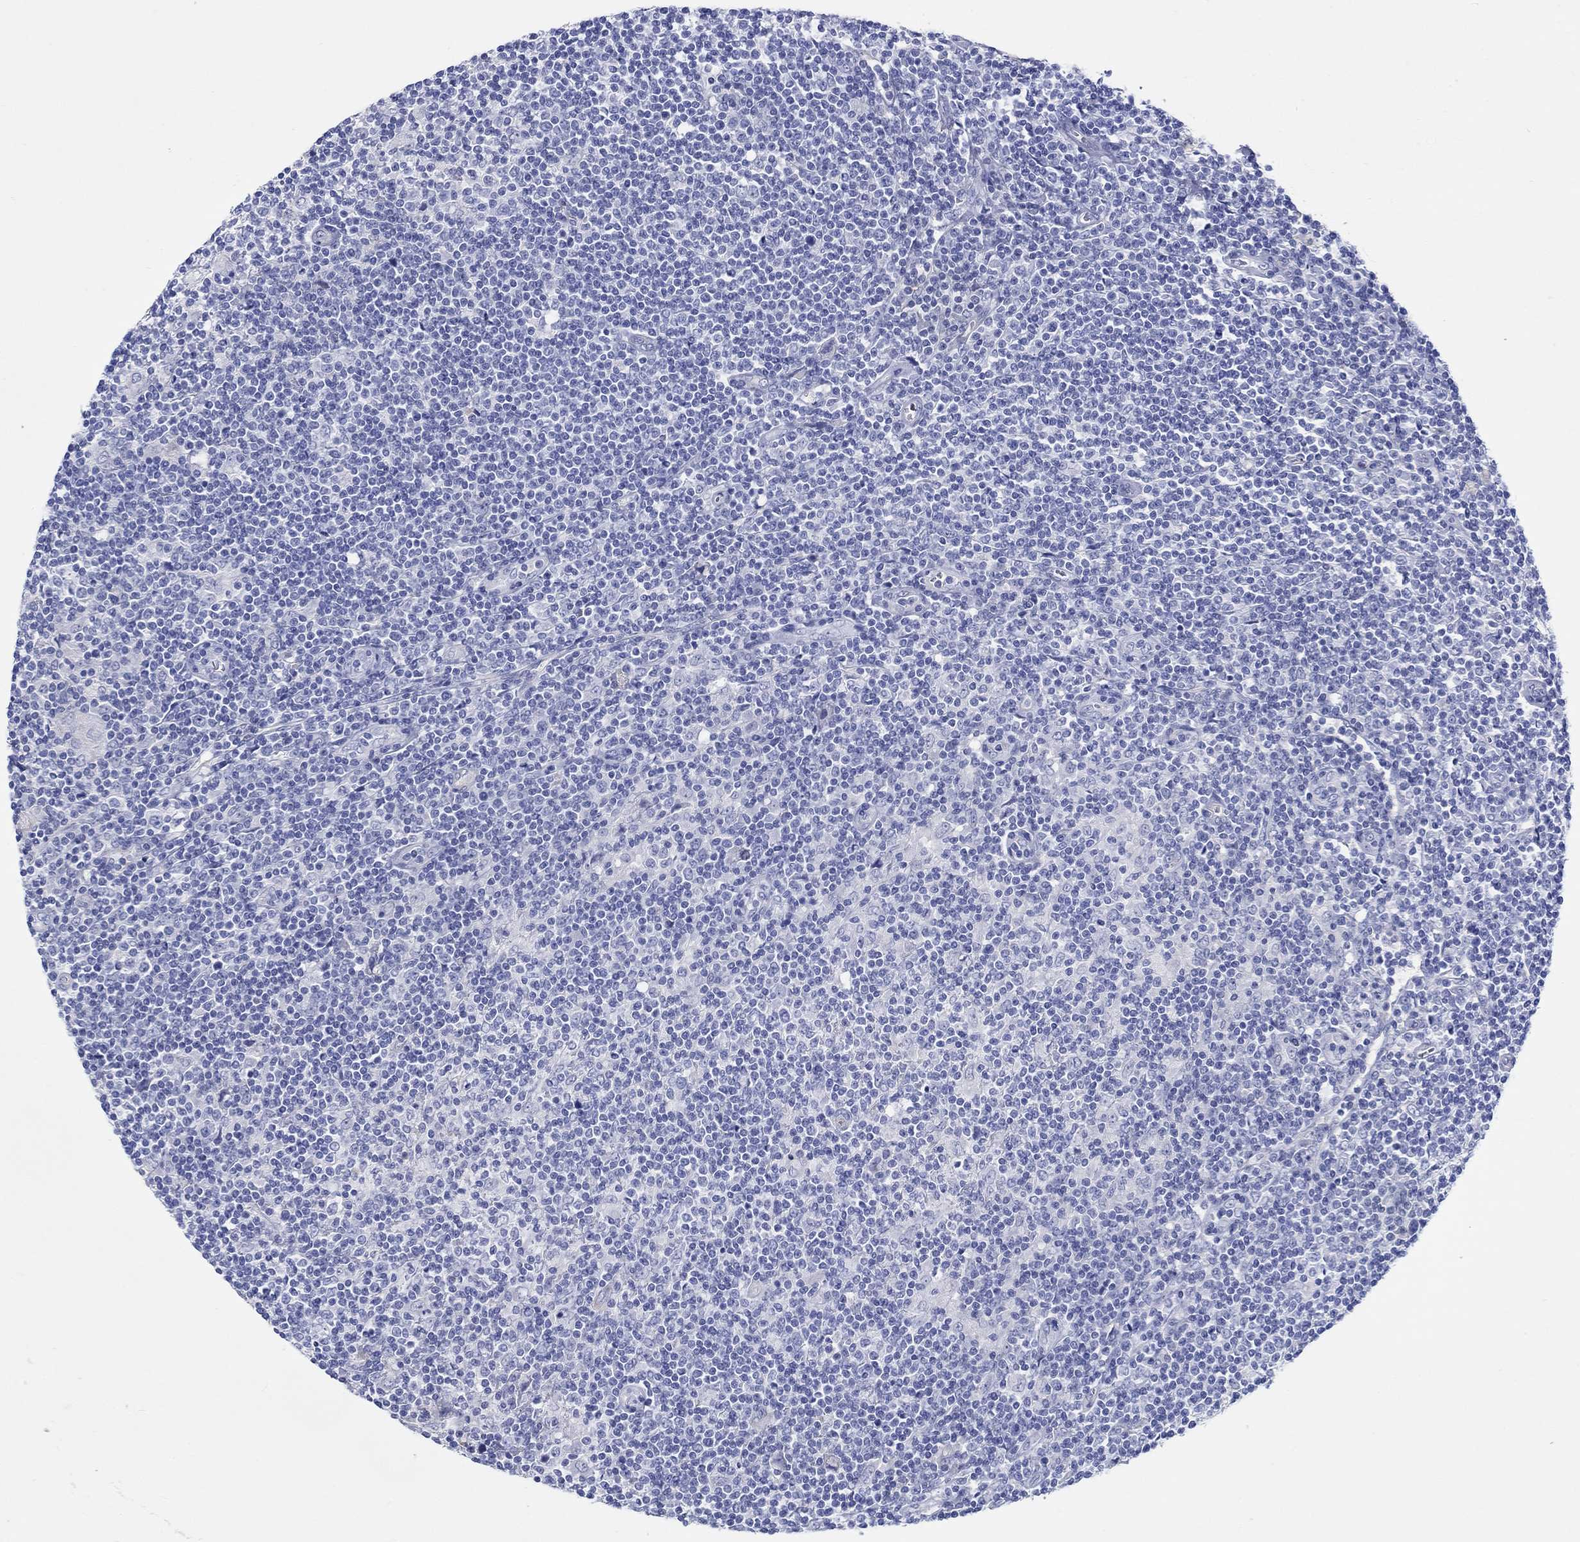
{"staining": {"intensity": "negative", "quantity": "none", "location": "none"}, "tissue": "lymphoma", "cell_type": "Tumor cells", "image_type": "cancer", "snomed": [{"axis": "morphology", "description": "Hodgkin's disease, NOS"}, {"axis": "topography", "description": "Lymph node"}], "caption": "Immunohistochemical staining of human lymphoma demonstrates no significant positivity in tumor cells.", "gene": "CDY2B", "patient": {"sex": "male", "age": 40}}